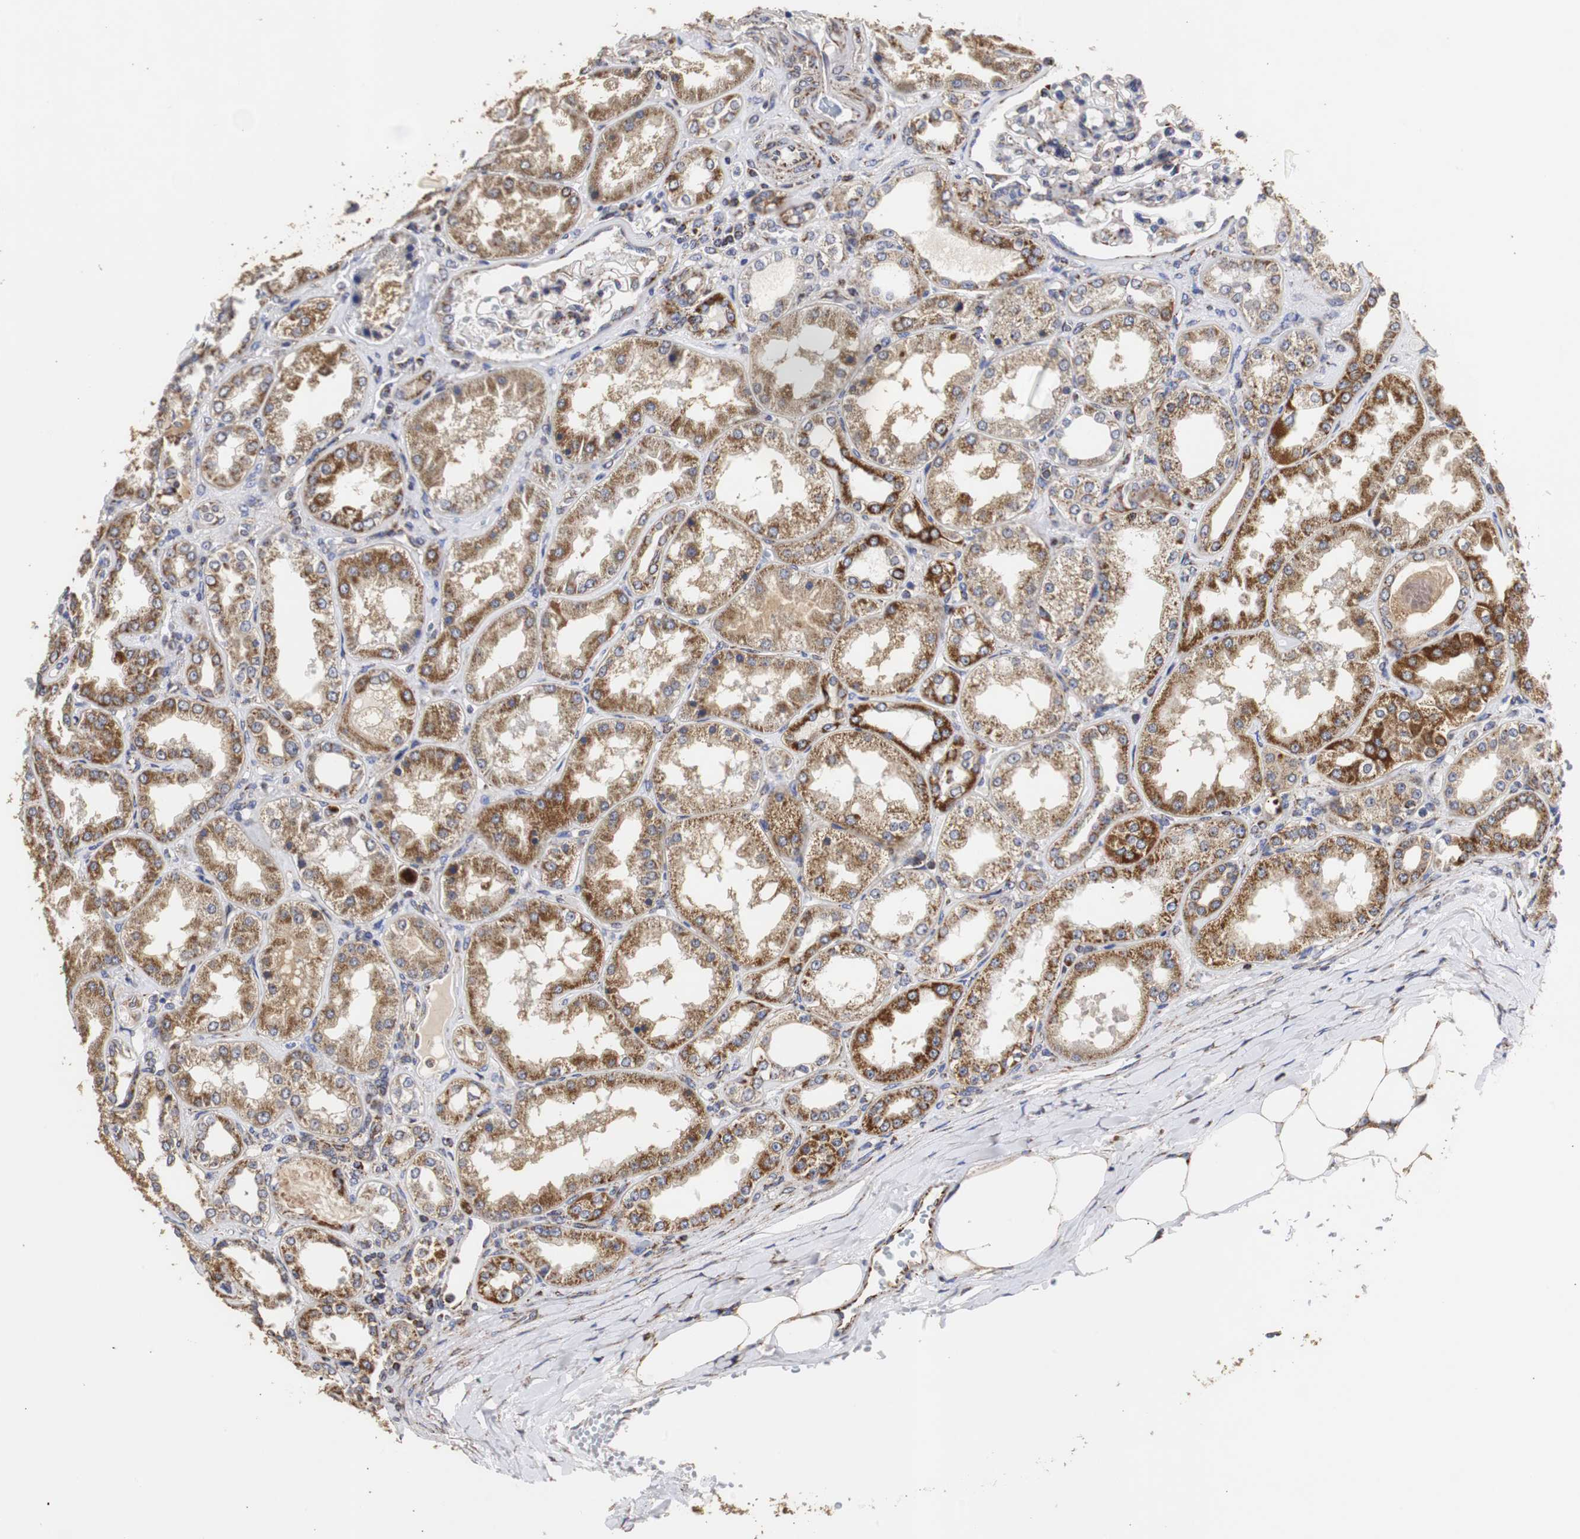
{"staining": {"intensity": "moderate", "quantity": "25%-75%", "location": "cytoplasmic/membranous"}, "tissue": "kidney", "cell_type": "Cells in glomeruli", "image_type": "normal", "snomed": [{"axis": "morphology", "description": "Normal tissue, NOS"}, {"axis": "topography", "description": "Kidney"}], "caption": "Kidney stained for a protein (brown) demonstrates moderate cytoplasmic/membranous positive expression in approximately 25%-75% of cells in glomeruli.", "gene": "HSD17B10", "patient": {"sex": "female", "age": 56}}